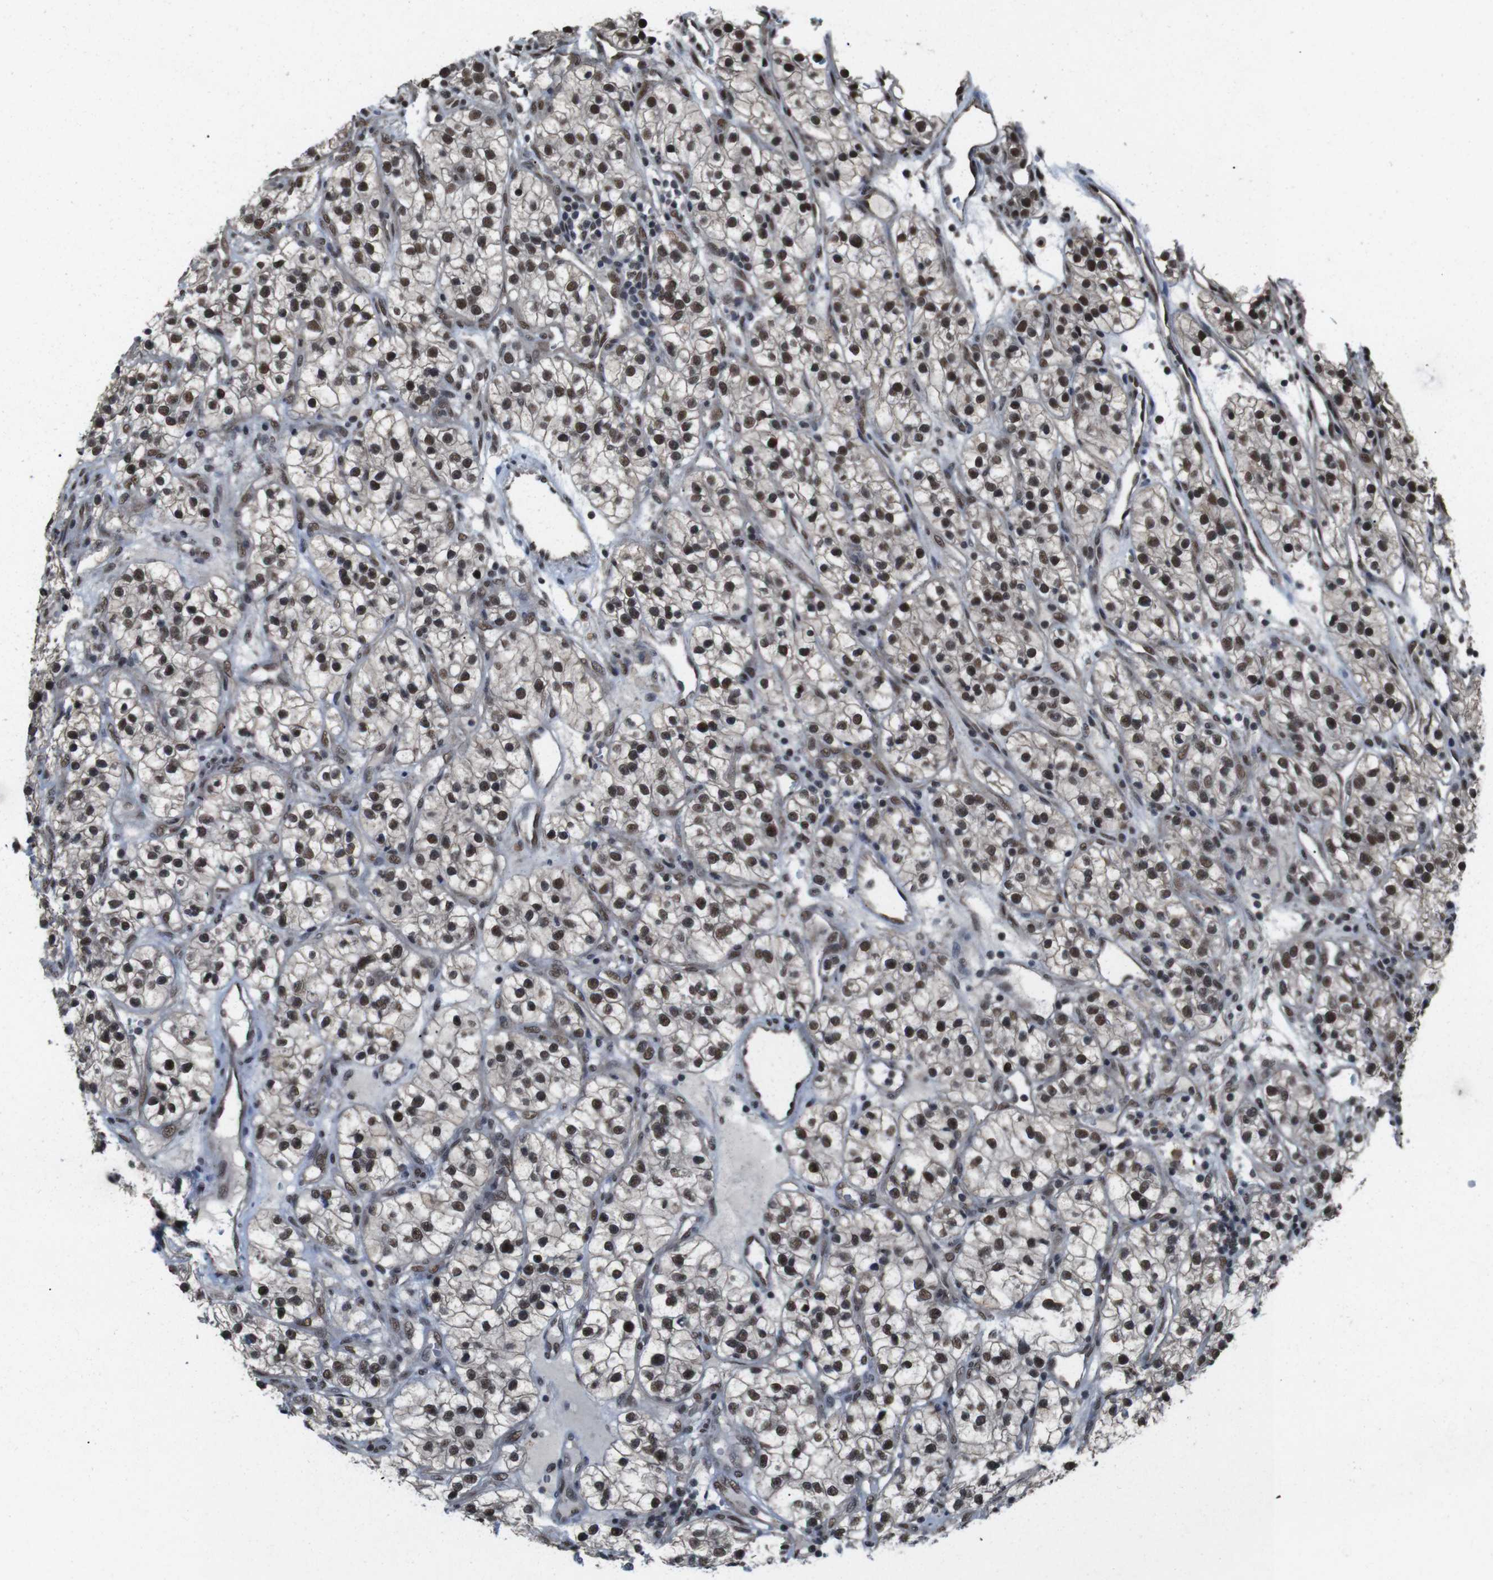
{"staining": {"intensity": "moderate", "quantity": ">75%", "location": "nuclear"}, "tissue": "renal cancer", "cell_type": "Tumor cells", "image_type": "cancer", "snomed": [{"axis": "morphology", "description": "Adenocarcinoma, NOS"}, {"axis": "topography", "description": "Kidney"}], "caption": "Immunohistochemistry (DAB) staining of human renal adenocarcinoma shows moderate nuclear protein positivity in approximately >75% of tumor cells.", "gene": "NR4A2", "patient": {"sex": "female", "age": 57}}